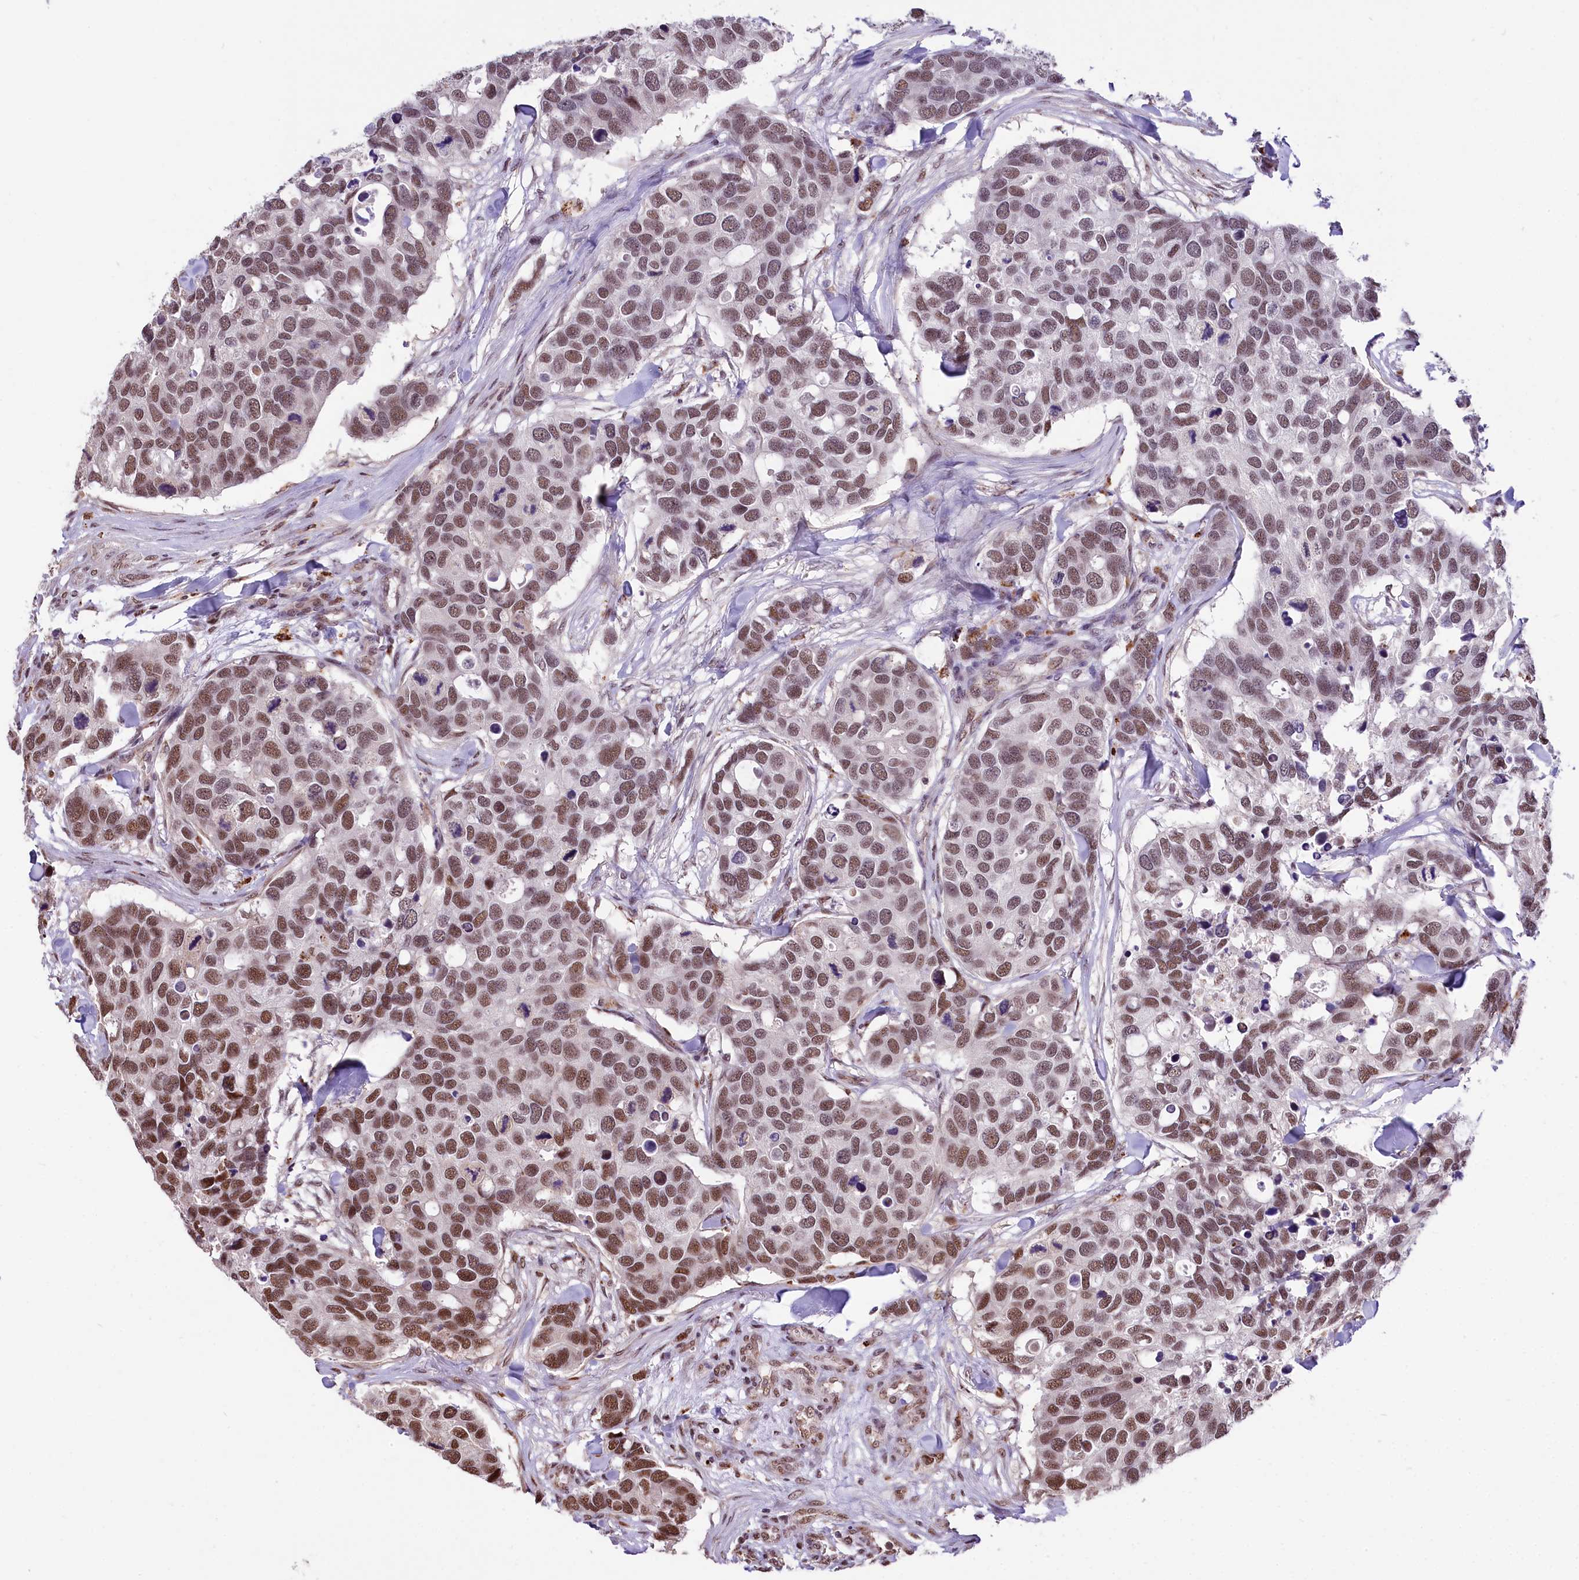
{"staining": {"intensity": "moderate", "quantity": ">75%", "location": "nuclear"}, "tissue": "breast cancer", "cell_type": "Tumor cells", "image_type": "cancer", "snomed": [{"axis": "morphology", "description": "Duct carcinoma"}, {"axis": "topography", "description": "Breast"}], "caption": "Immunohistochemistry (IHC) staining of breast cancer, which reveals medium levels of moderate nuclear staining in about >75% of tumor cells indicating moderate nuclear protein expression. The staining was performed using DAB (brown) for protein detection and nuclei were counterstained in hematoxylin (blue).", "gene": "MRPL54", "patient": {"sex": "female", "age": 83}}